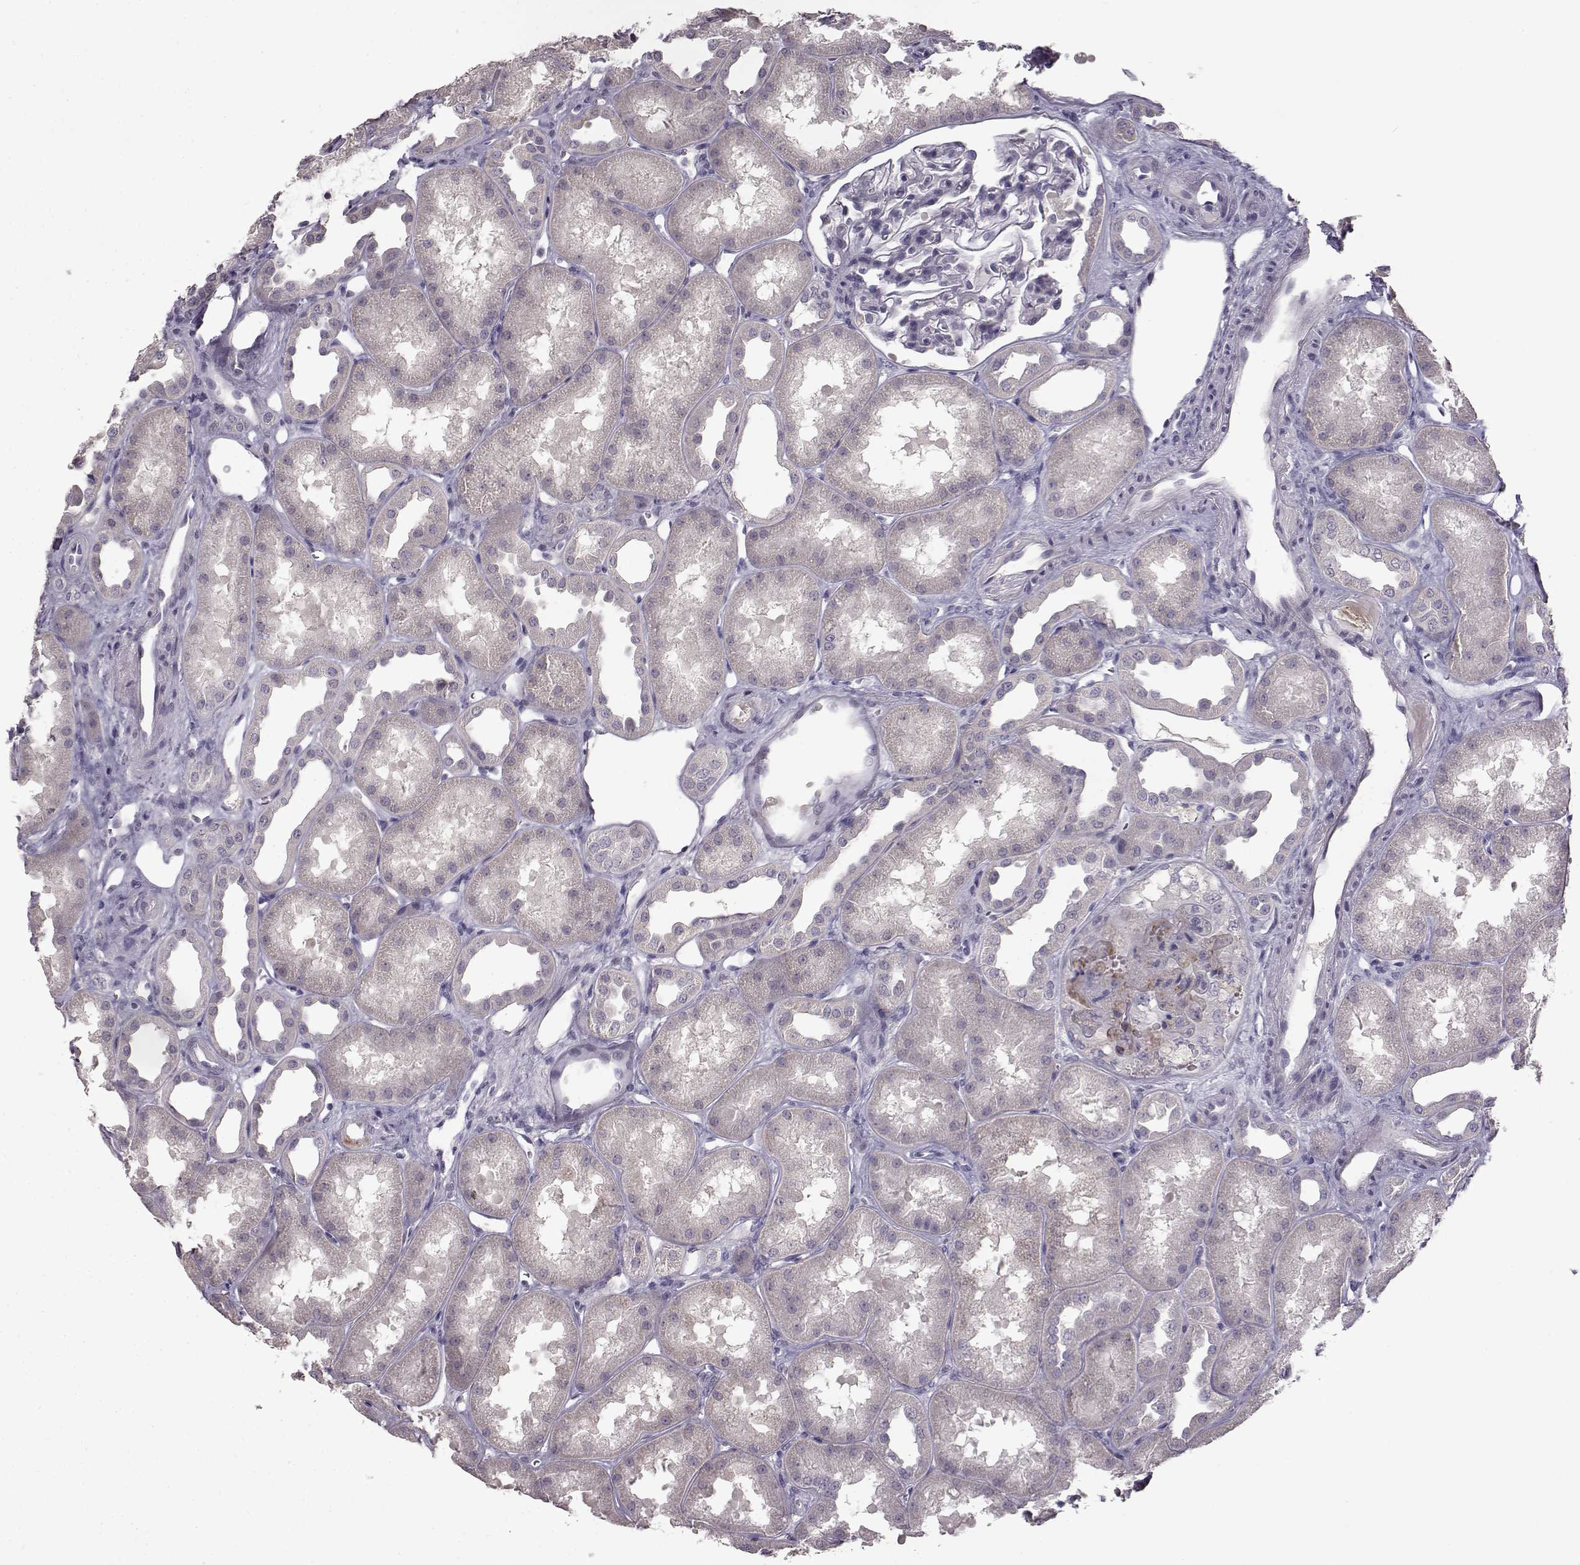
{"staining": {"intensity": "negative", "quantity": "none", "location": "none"}, "tissue": "kidney", "cell_type": "Cells in glomeruli", "image_type": "normal", "snomed": [{"axis": "morphology", "description": "Normal tissue, NOS"}, {"axis": "topography", "description": "Kidney"}], "caption": "Kidney stained for a protein using immunohistochemistry (IHC) demonstrates no expression cells in glomeruli.", "gene": "SPAG17", "patient": {"sex": "male", "age": 61}}